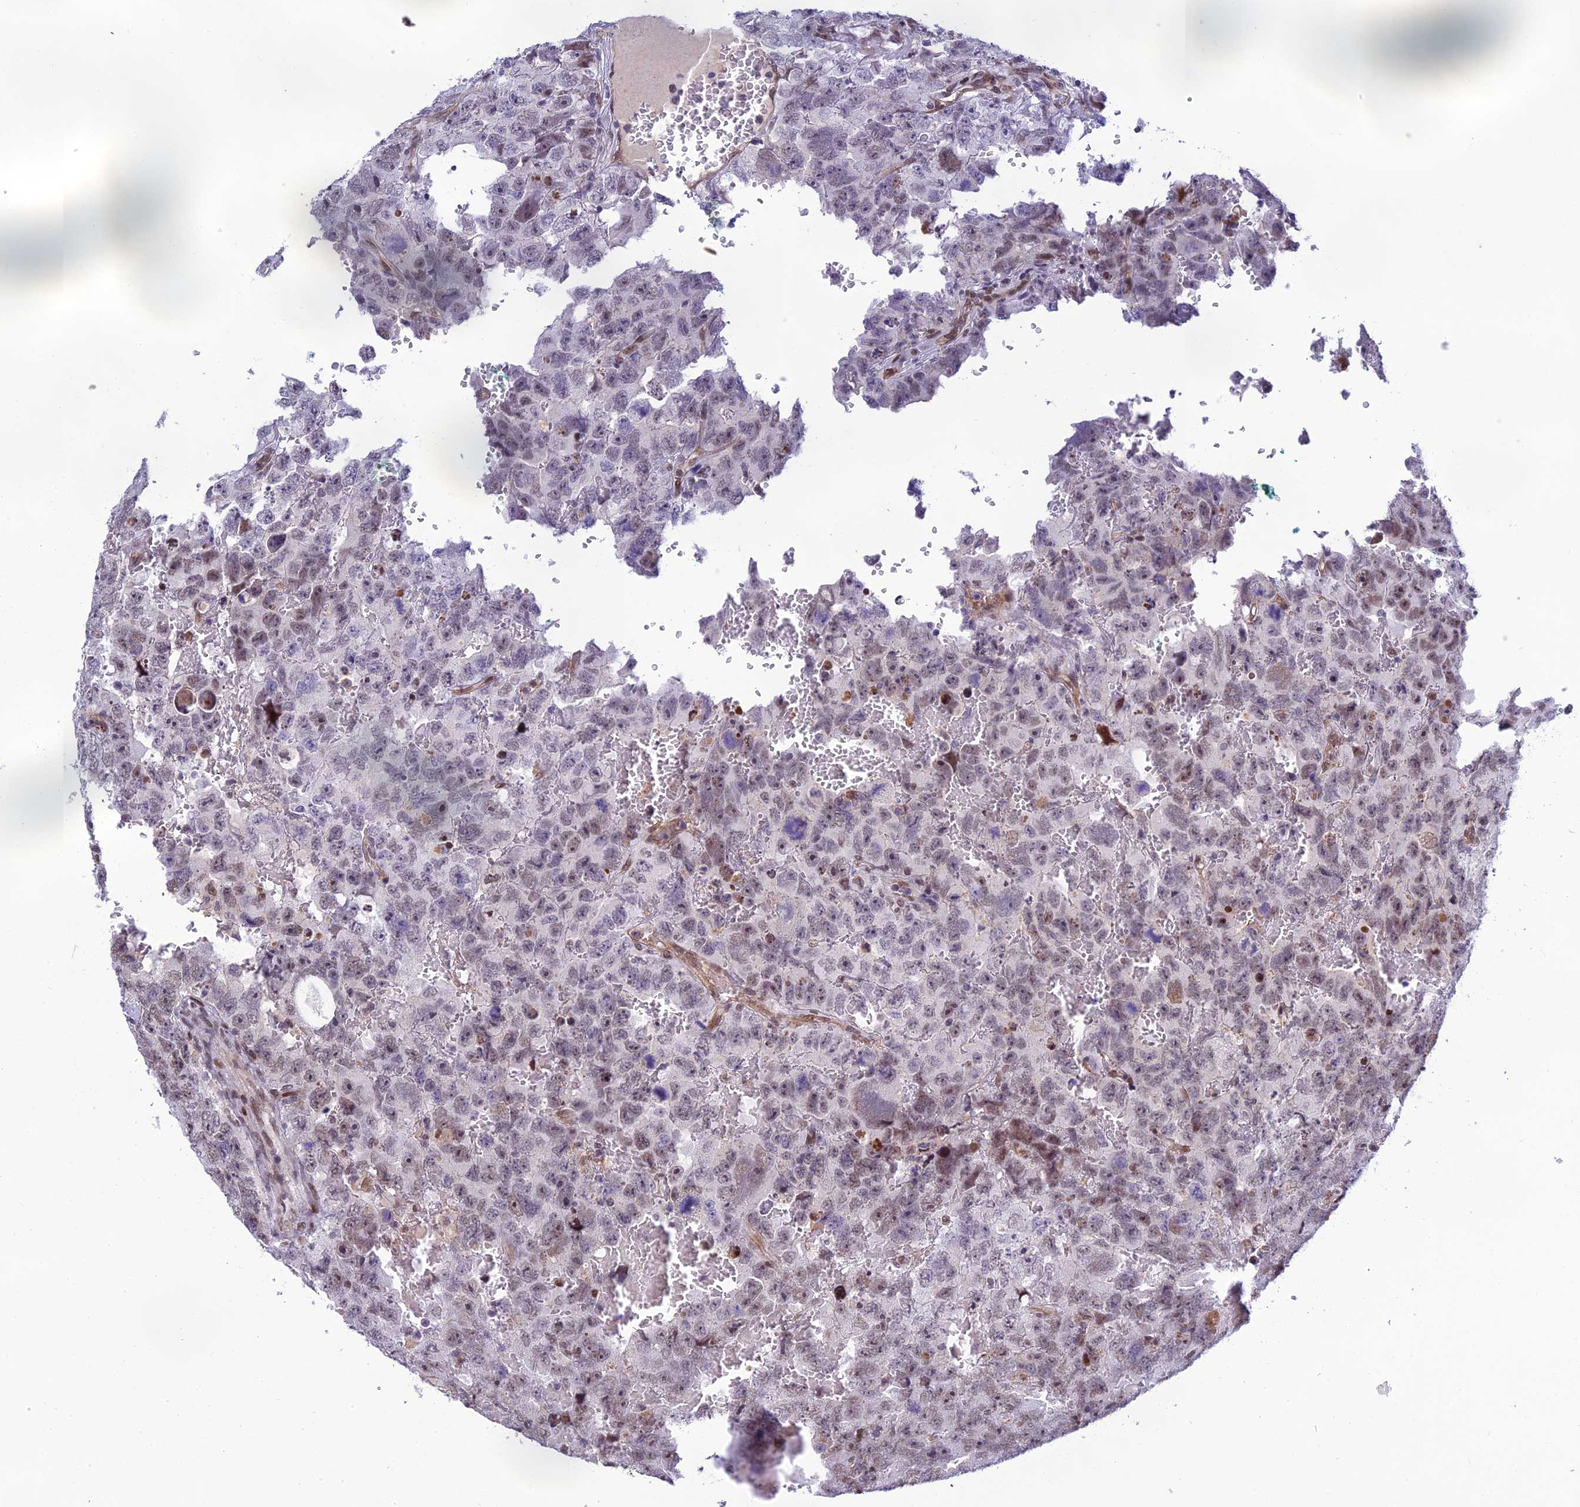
{"staining": {"intensity": "weak", "quantity": "25%-75%", "location": "nuclear"}, "tissue": "testis cancer", "cell_type": "Tumor cells", "image_type": "cancer", "snomed": [{"axis": "morphology", "description": "Carcinoma, Embryonal, NOS"}, {"axis": "topography", "description": "Testis"}], "caption": "Immunohistochemical staining of human testis embryonal carcinoma displays low levels of weak nuclear staining in approximately 25%-75% of tumor cells.", "gene": "RANBP3", "patient": {"sex": "male", "age": 45}}